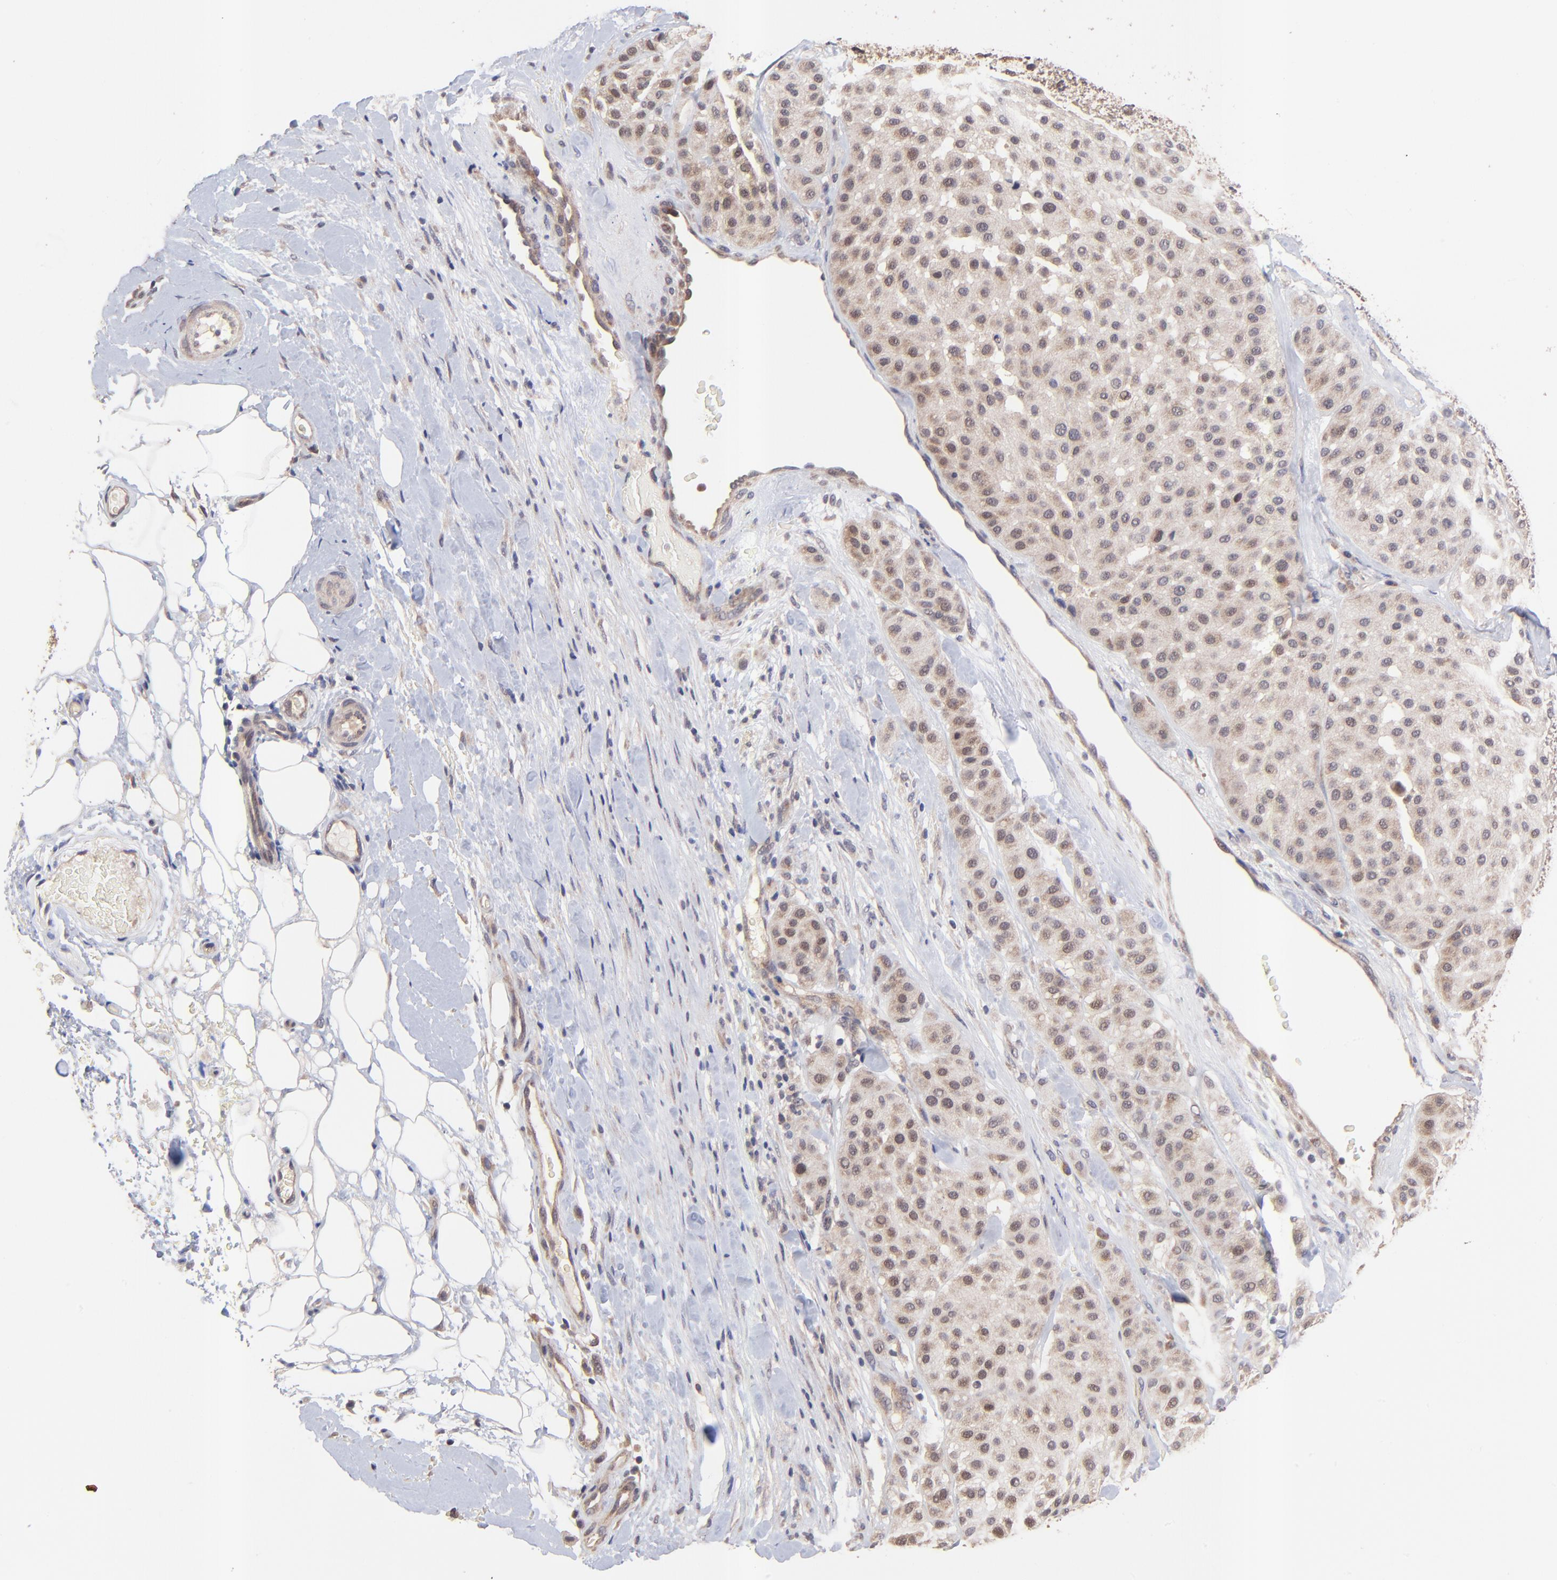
{"staining": {"intensity": "weak", "quantity": ">75%", "location": "cytoplasmic/membranous"}, "tissue": "melanoma", "cell_type": "Tumor cells", "image_type": "cancer", "snomed": [{"axis": "morphology", "description": "Normal tissue, NOS"}, {"axis": "morphology", "description": "Malignant melanoma, Metastatic site"}, {"axis": "topography", "description": "Skin"}], "caption": "Immunohistochemical staining of human melanoma reveals low levels of weak cytoplasmic/membranous protein positivity in approximately >75% of tumor cells. (DAB IHC, brown staining for protein, blue staining for nuclei).", "gene": "BAIAP2L2", "patient": {"sex": "male", "age": 41}}